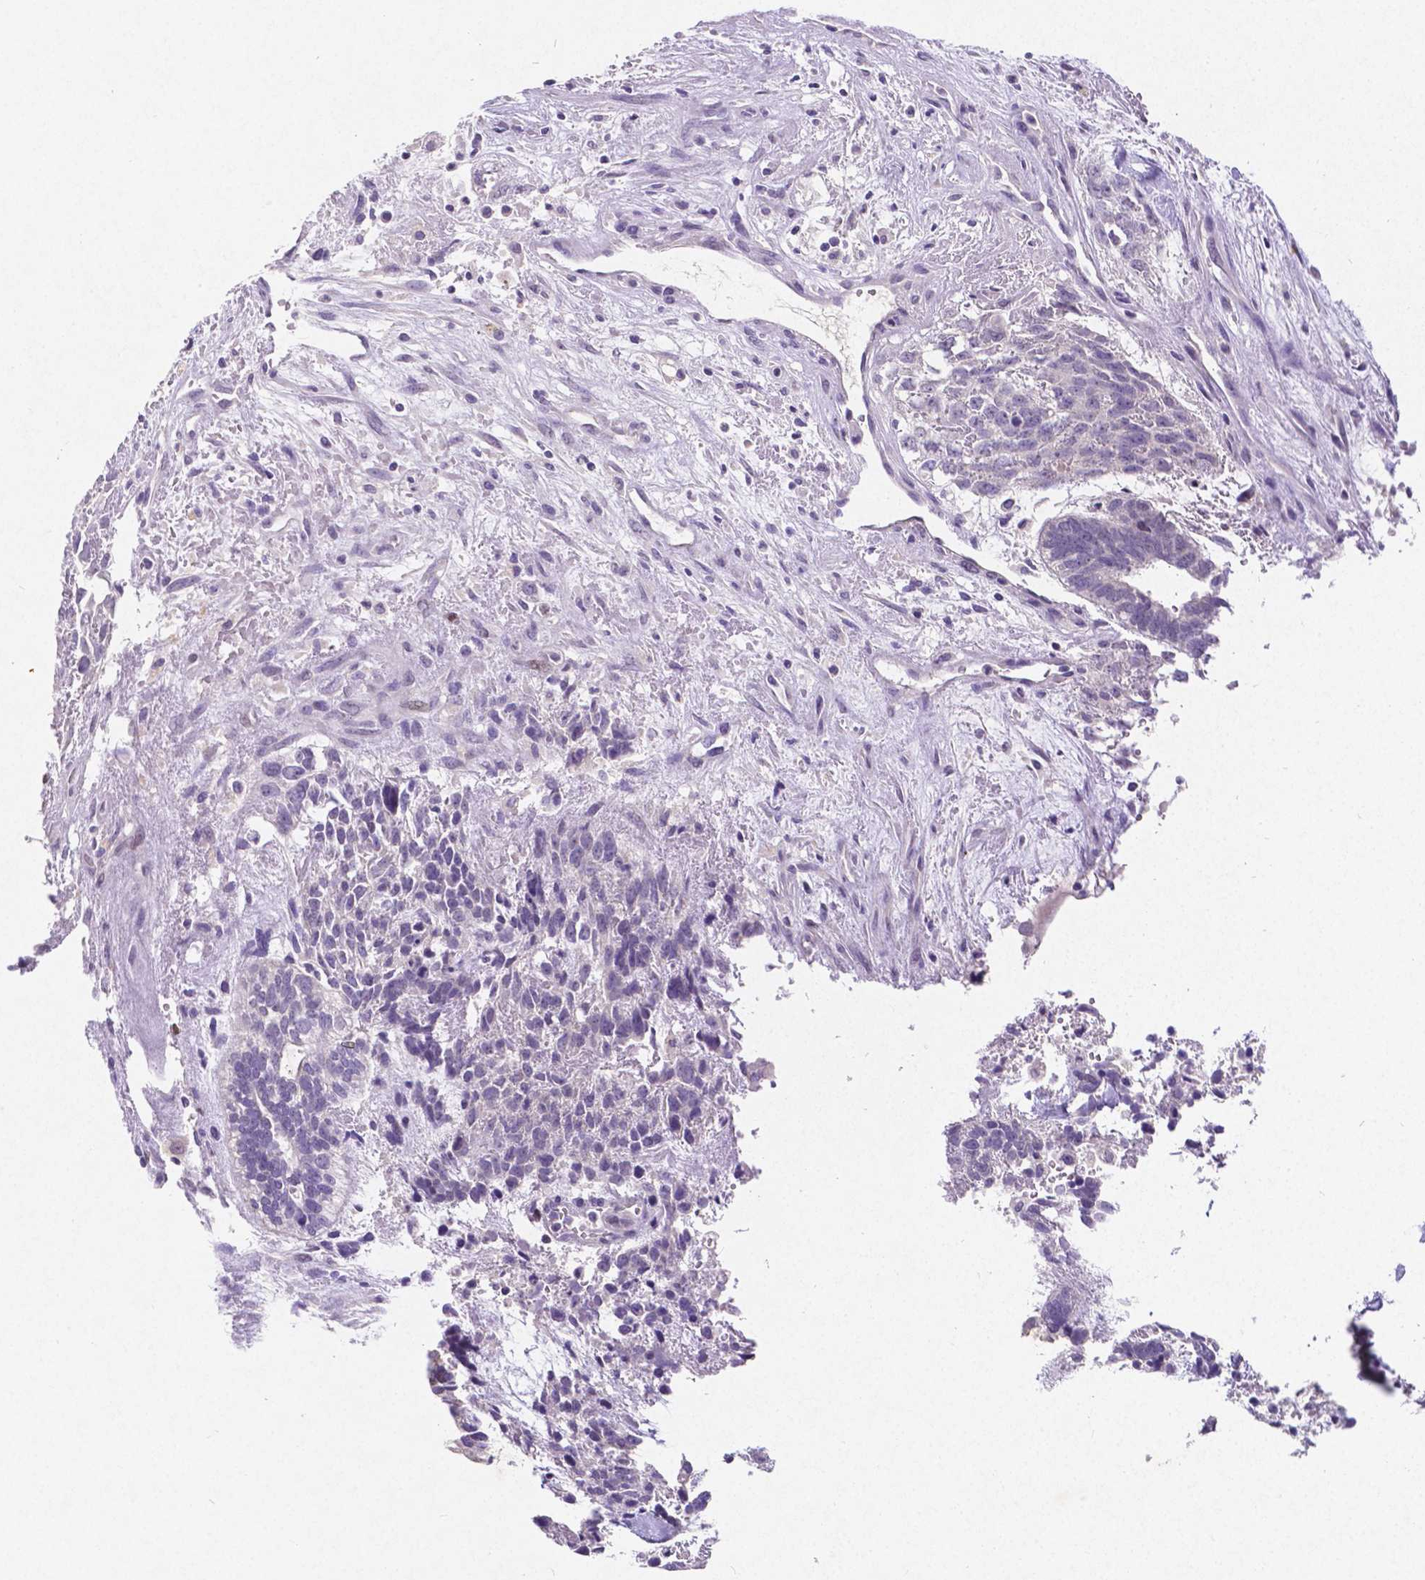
{"staining": {"intensity": "negative", "quantity": "none", "location": "none"}, "tissue": "testis cancer", "cell_type": "Tumor cells", "image_type": "cancer", "snomed": [{"axis": "morphology", "description": "Carcinoma, Embryonal, NOS"}, {"axis": "topography", "description": "Testis"}], "caption": "Tumor cells are negative for protein expression in human embryonal carcinoma (testis).", "gene": "SATB2", "patient": {"sex": "male", "age": 23}}